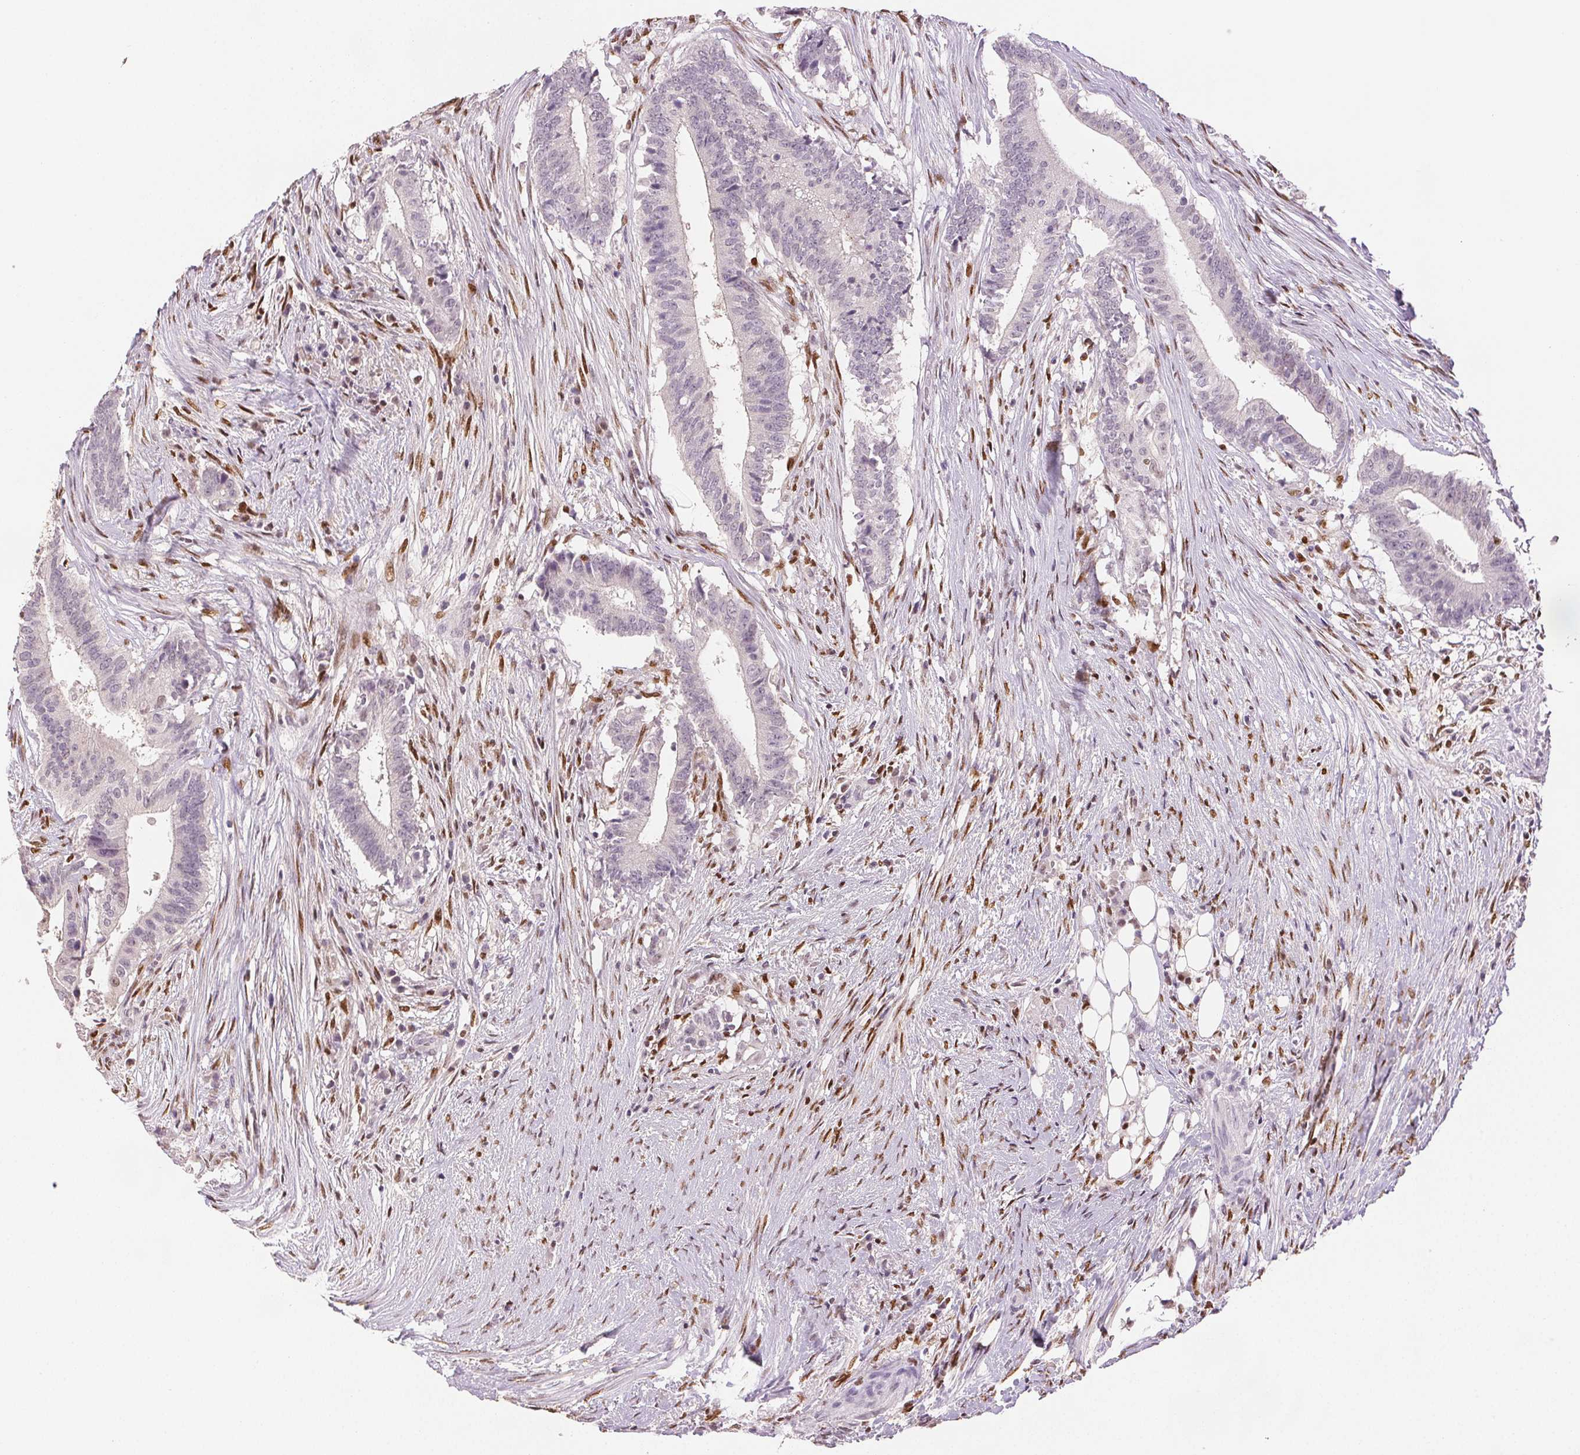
{"staining": {"intensity": "negative", "quantity": "none", "location": "none"}, "tissue": "colorectal cancer", "cell_type": "Tumor cells", "image_type": "cancer", "snomed": [{"axis": "morphology", "description": "Adenocarcinoma, NOS"}, {"axis": "topography", "description": "Colon"}], "caption": "An immunohistochemistry (IHC) histopathology image of colorectal cancer is shown. There is no staining in tumor cells of colorectal cancer. The staining was performed using DAB to visualize the protein expression in brown, while the nuclei were stained in blue with hematoxylin (Magnification: 20x).", "gene": "RUNX2", "patient": {"sex": "female", "age": 43}}